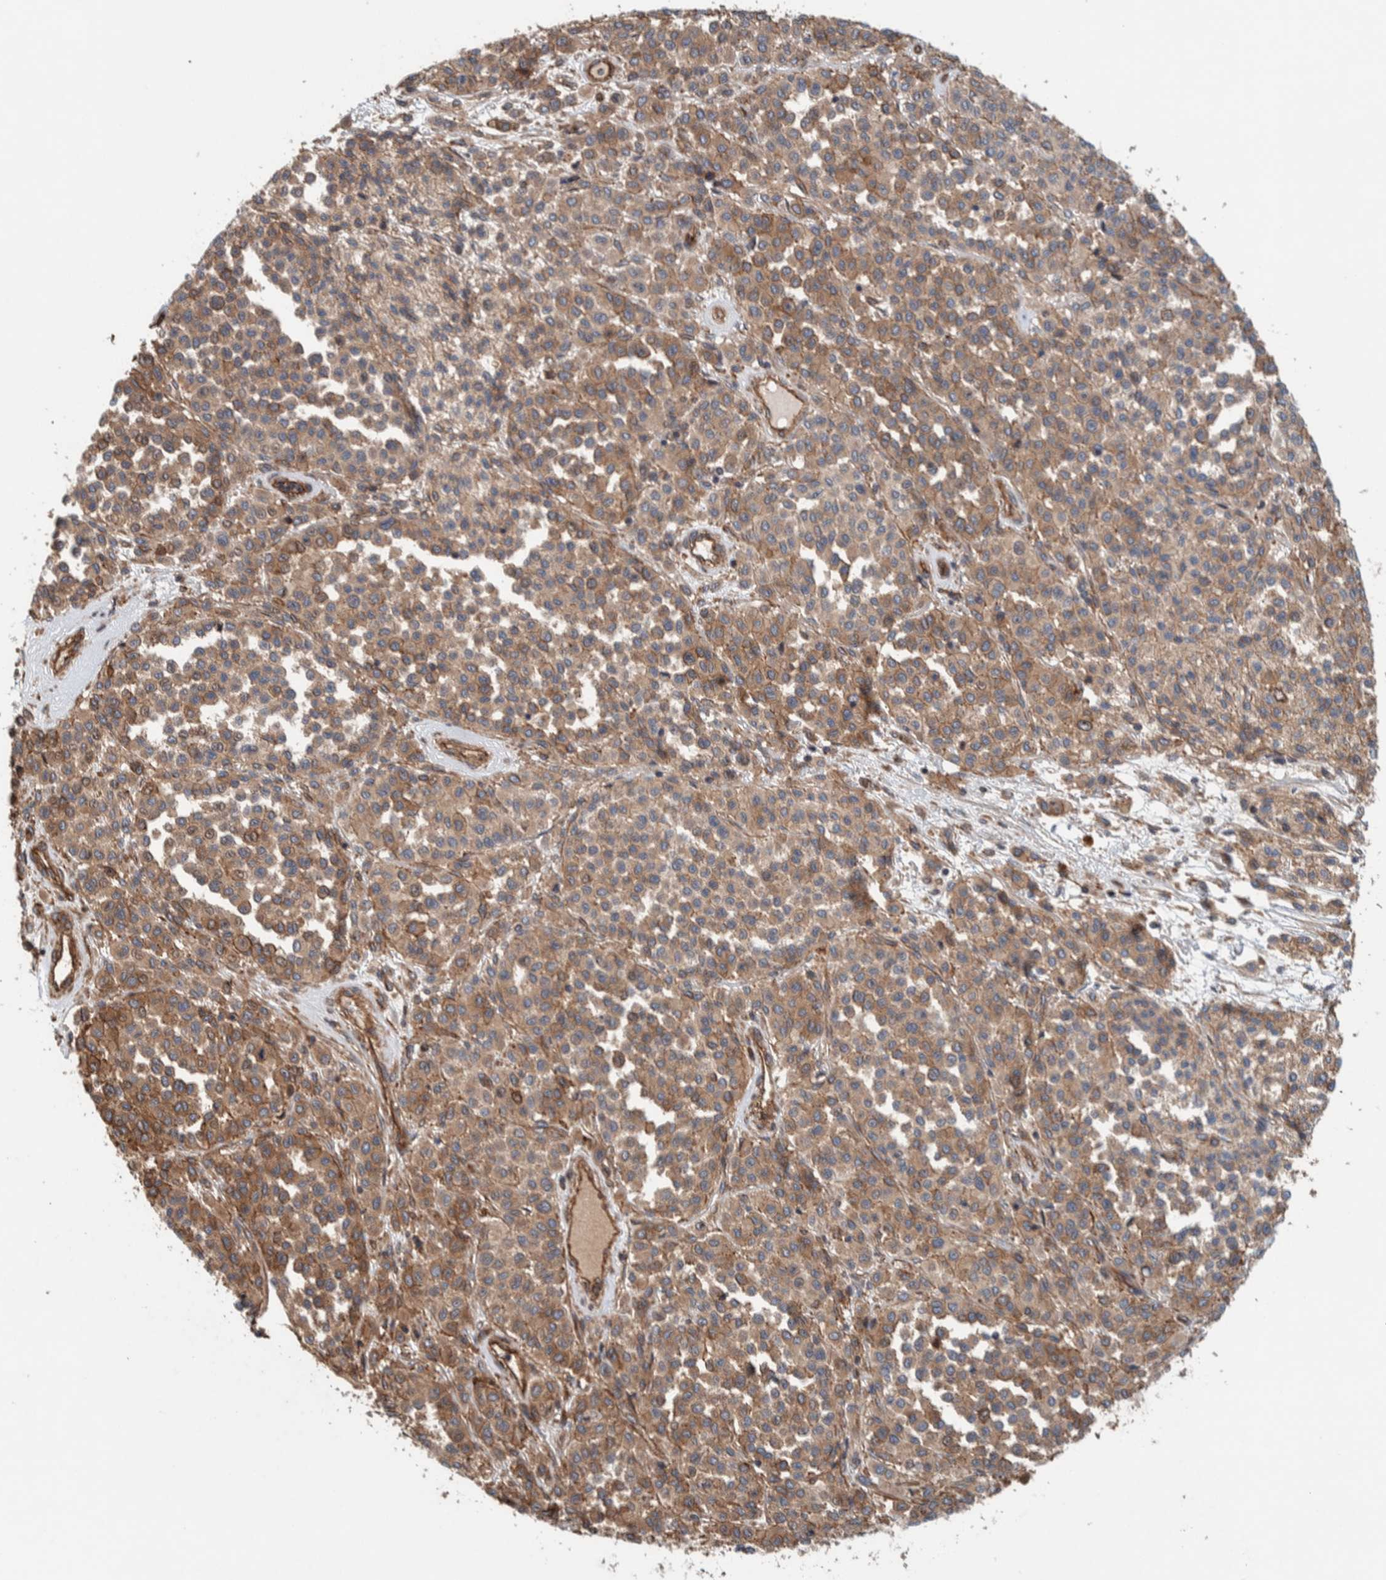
{"staining": {"intensity": "moderate", "quantity": ">75%", "location": "cytoplasmic/membranous"}, "tissue": "melanoma", "cell_type": "Tumor cells", "image_type": "cancer", "snomed": [{"axis": "morphology", "description": "Malignant melanoma, Metastatic site"}, {"axis": "topography", "description": "Pancreas"}], "caption": "Malignant melanoma (metastatic site) stained for a protein (brown) reveals moderate cytoplasmic/membranous positive positivity in approximately >75% of tumor cells.", "gene": "PKD1L1", "patient": {"sex": "female", "age": 30}}